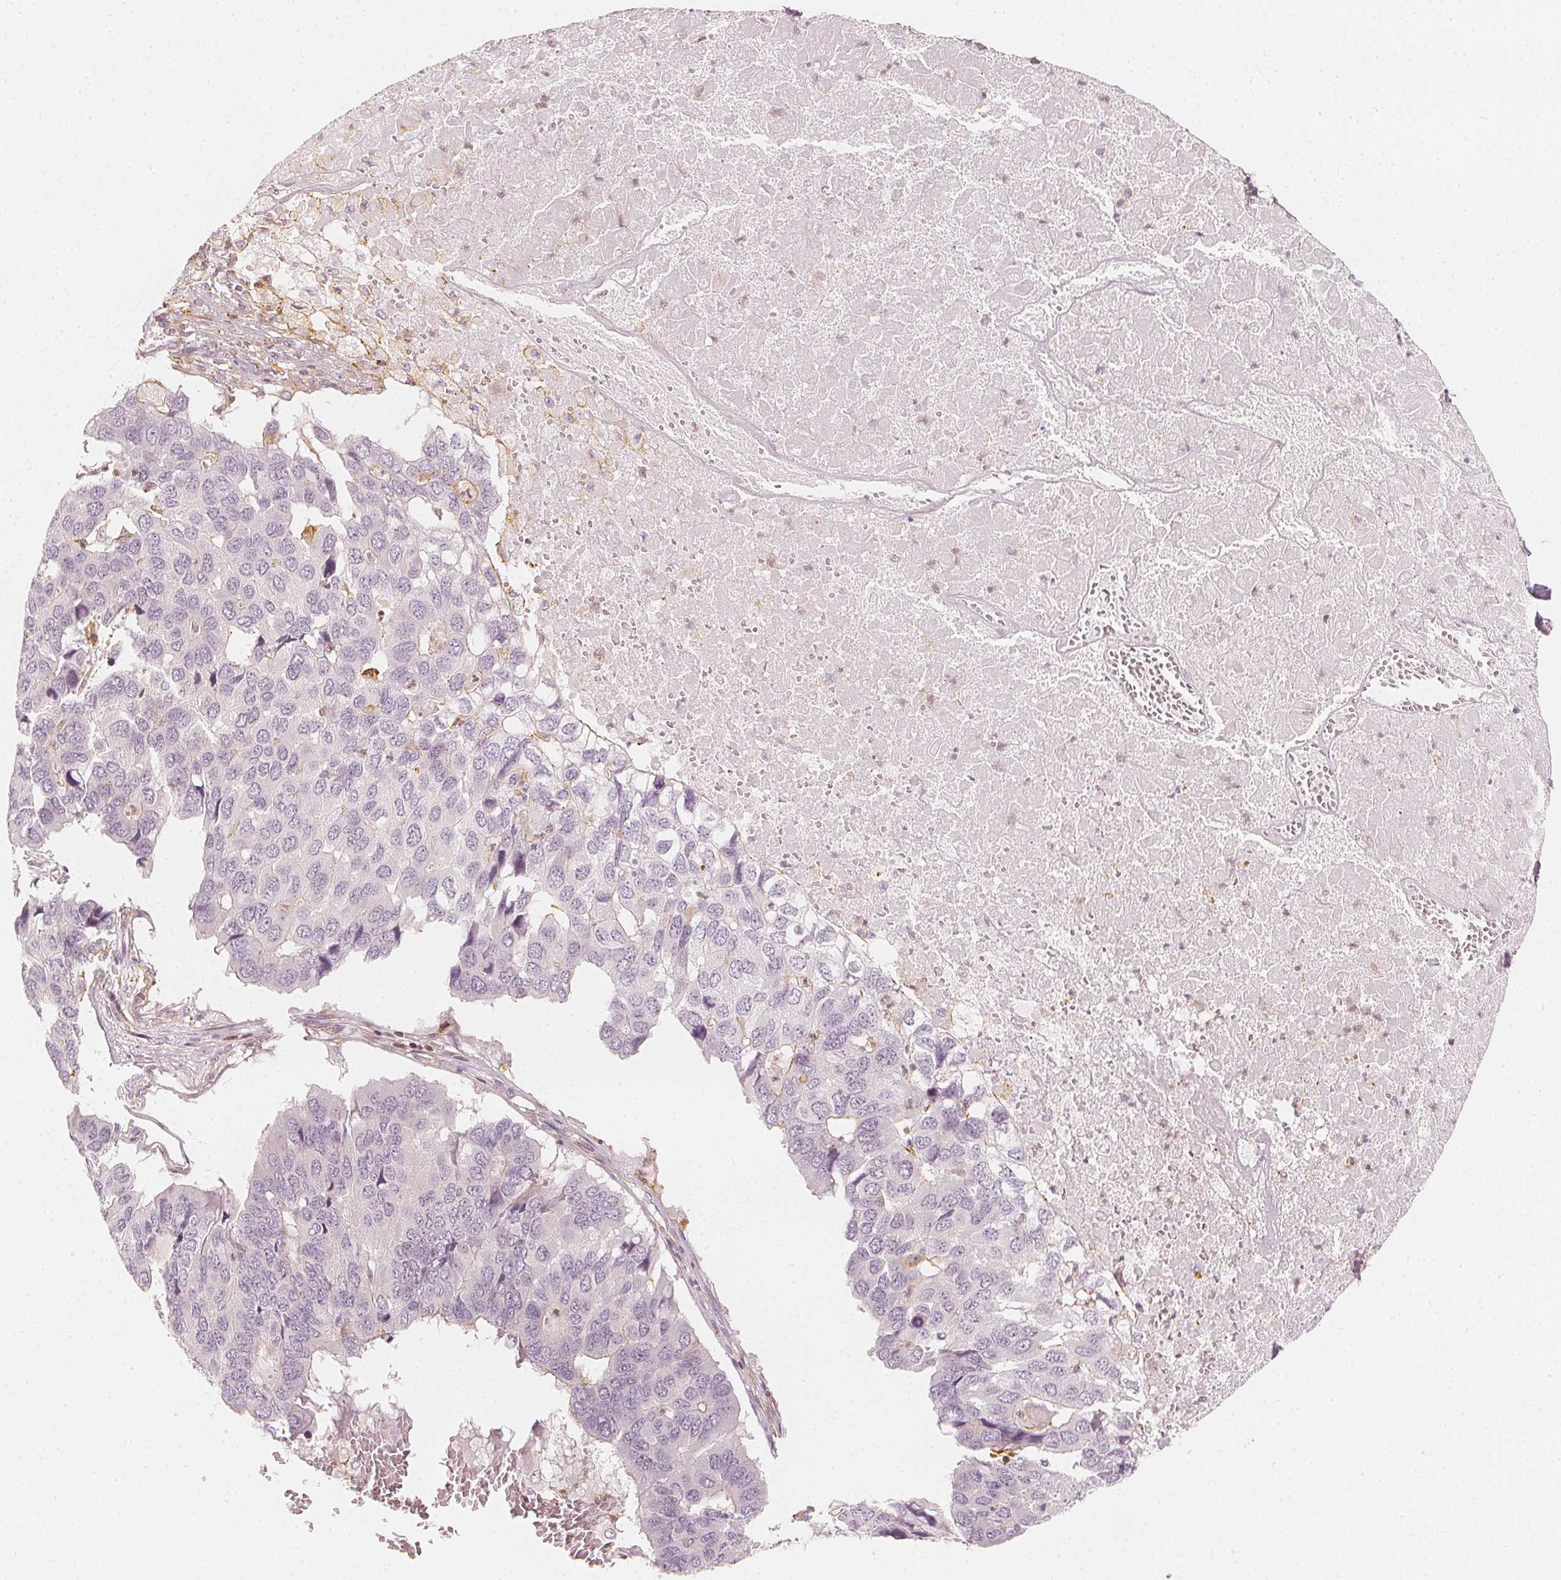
{"staining": {"intensity": "negative", "quantity": "none", "location": "none"}, "tissue": "pancreatic cancer", "cell_type": "Tumor cells", "image_type": "cancer", "snomed": [{"axis": "morphology", "description": "Adenocarcinoma, NOS"}, {"axis": "topography", "description": "Pancreas"}], "caption": "High magnification brightfield microscopy of pancreatic cancer stained with DAB (3,3'-diaminobenzidine) (brown) and counterstained with hematoxylin (blue): tumor cells show no significant staining.", "gene": "ARHGAP26", "patient": {"sex": "male", "age": 50}}